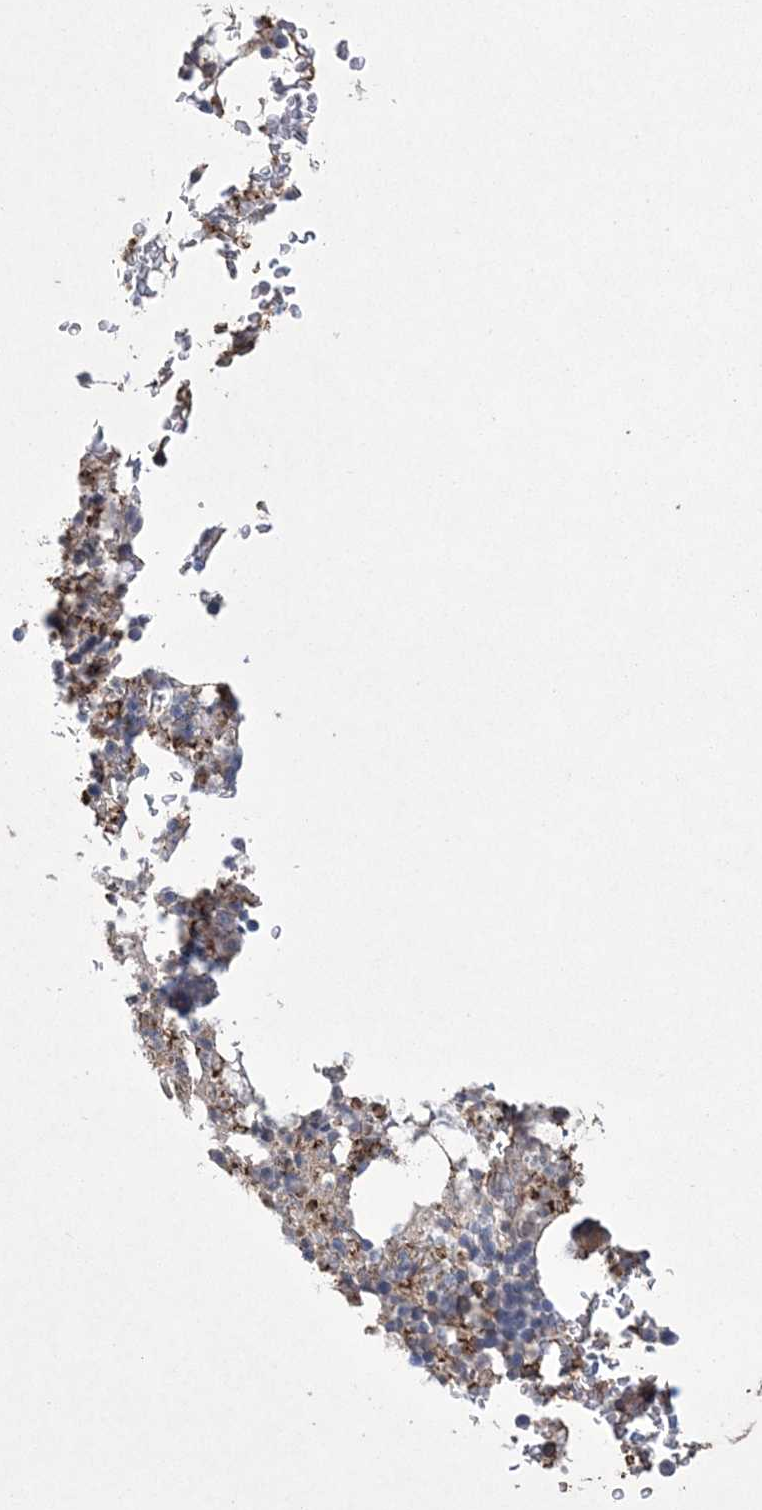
{"staining": {"intensity": "negative", "quantity": "none", "location": "none"}, "tissue": "bone marrow", "cell_type": "Hematopoietic cells", "image_type": "normal", "snomed": [{"axis": "morphology", "description": "Normal tissue, NOS"}, {"axis": "topography", "description": "Bone marrow"}], "caption": "Normal bone marrow was stained to show a protein in brown. There is no significant expression in hematopoietic cells. (DAB immunohistochemistry visualized using brightfield microscopy, high magnification).", "gene": "DPCD", "patient": {"sex": "male", "age": 58}}